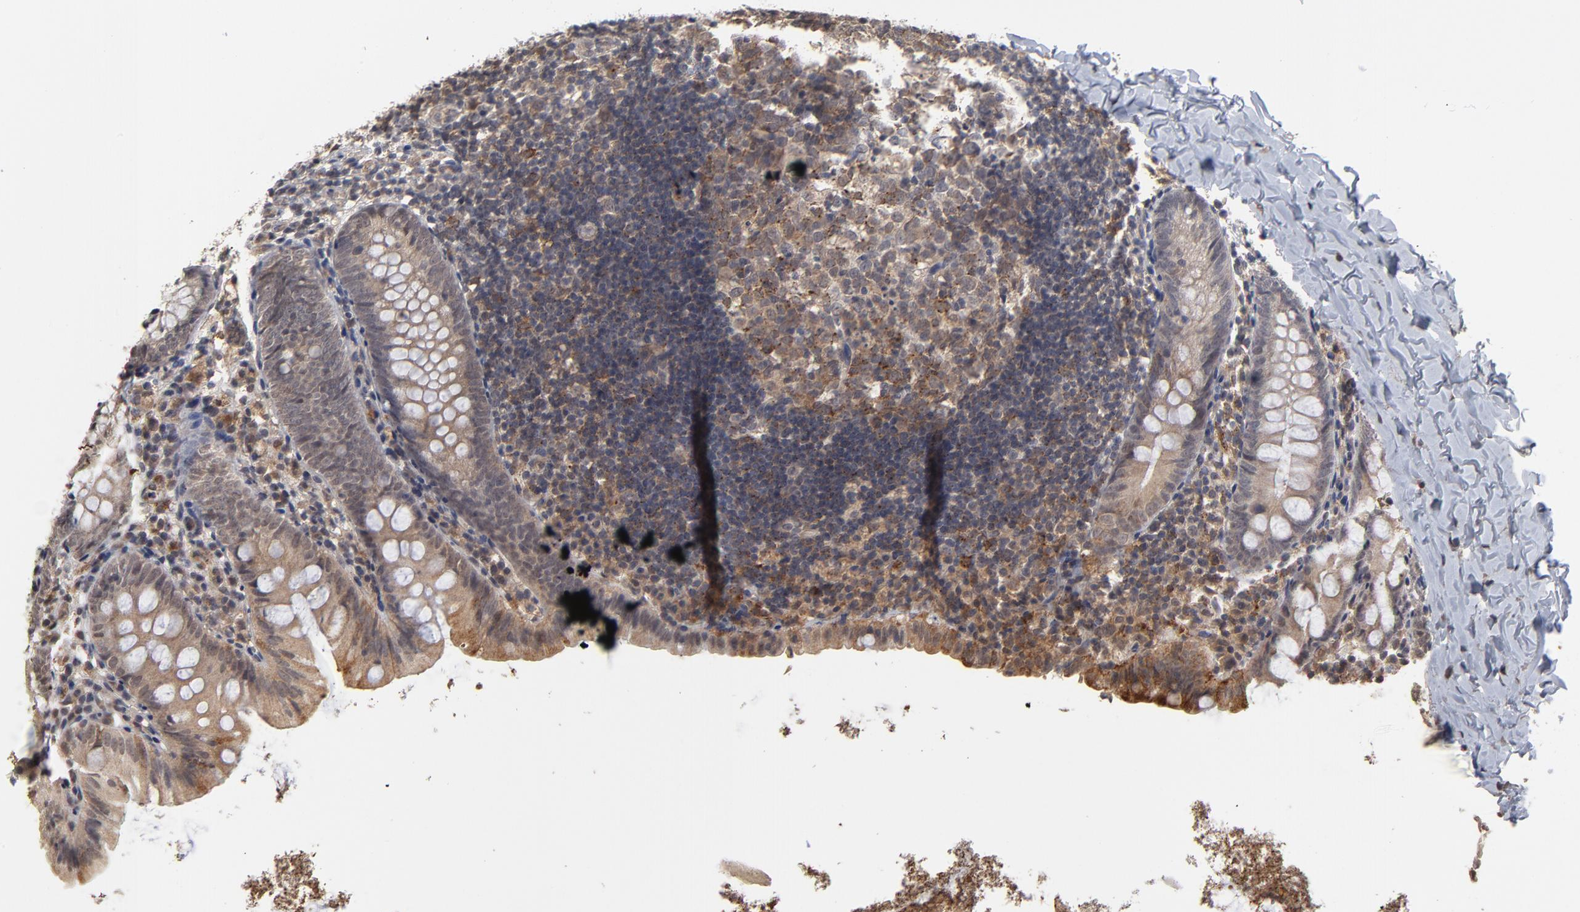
{"staining": {"intensity": "moderate", "quantity": ">75%", "location": "cytoplasmic/membranous"}, "tissue": "appendix", "cell_type": "Glandular cells", "image_type": "normal", "snomed": [{"axis": "morphology", "description": "Normal tissue, NOS"}, {"axis": "topography", "description": "Appendix"}], "caption": "This micrograph reveals IHC staining of unremarkable appendix, with medium moderate cytoplasmic/membranous positivity in about >75% of glandular cells.", "gene": "ASB8", "patient": {"sex": "female", "age": 9}}